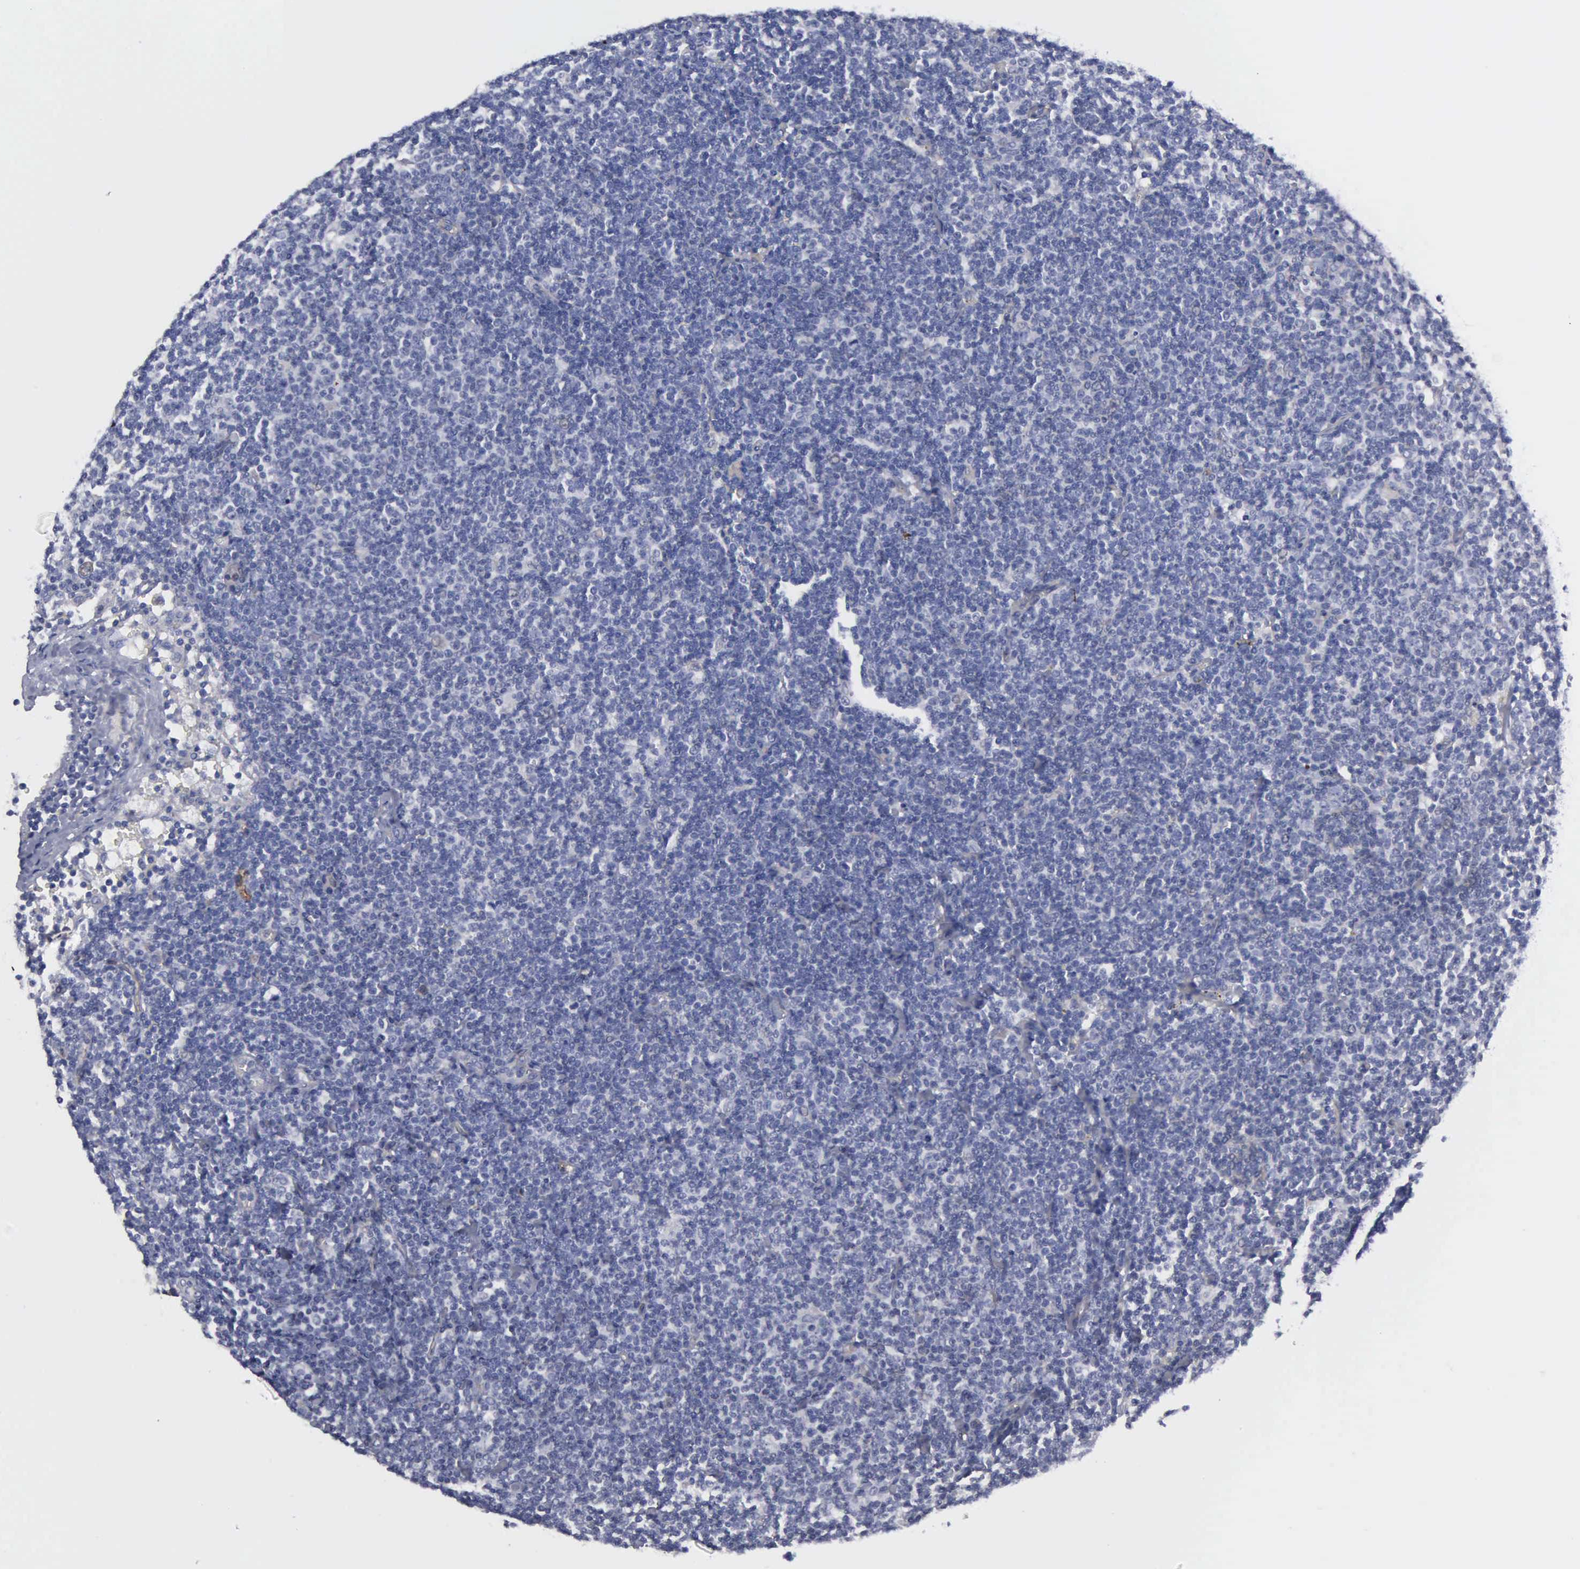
{"staining": {"intensity": "negative", "quantity": "none", "location": "none"}, "tissue": "lymphoma", "cell_type": "Tumor cells", "image_type": "cancer", "snomed": [{"axis": "morphology", "description": "Malignant lymphoma, non-Hodgkin's type, Low grade"}, {"axis": "topography", "description": "Lymph node"}], "caption": "An IHC histopathology image of low-grade malignant lymphoma, non-Hodgkin's type is shown. There is no staining in tumor cells of low-grade malignant lymphoma, non-Hodgkin's type.", "gene": "RDX", "patient": {"sex": "male", "age": 65}}